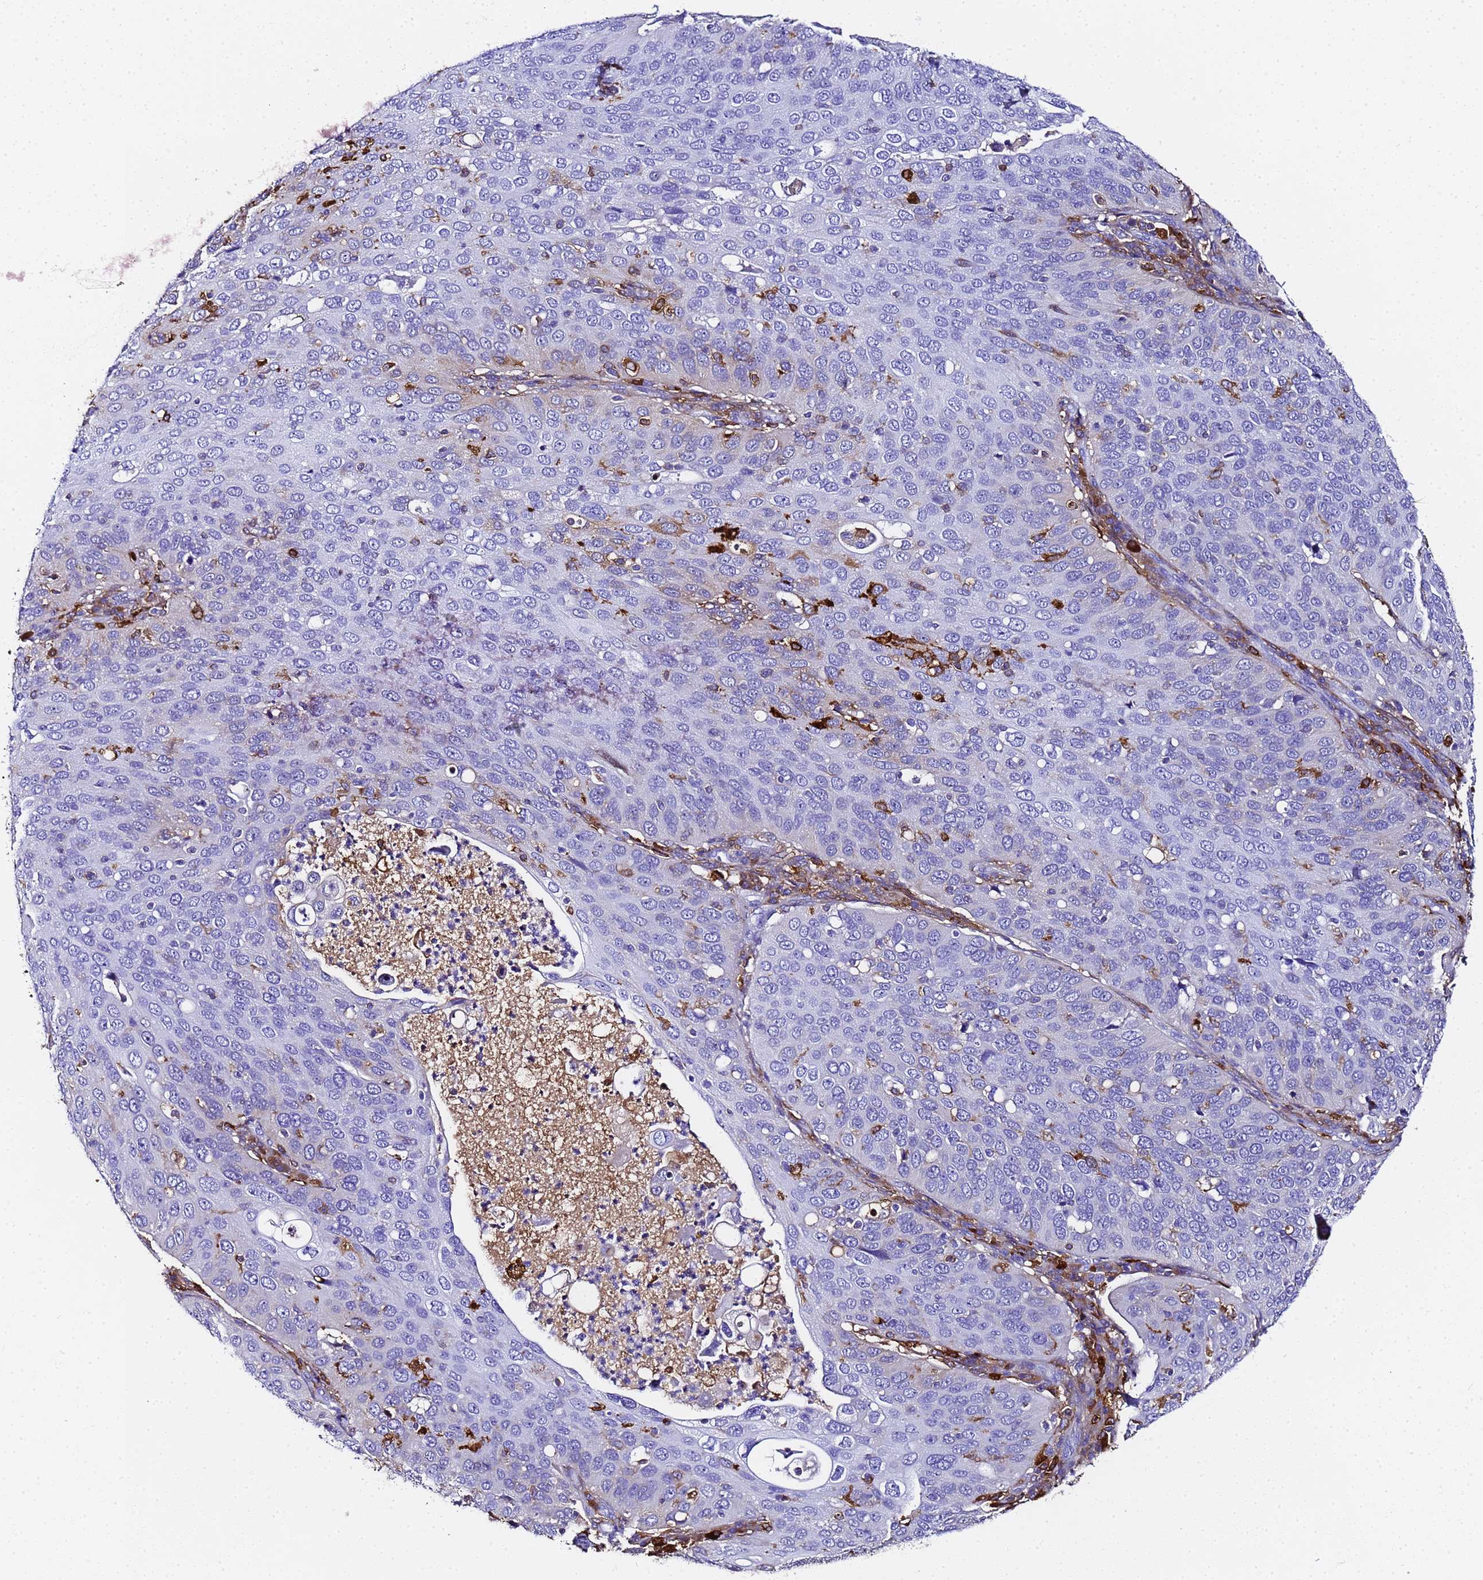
{"staining": {"intensity": "negative", "quantity": "none", "location": "none"}, "tissue": "cervical cancer", "cell_type": "Tumor cells", "image_type": "cancer", "snomed": [{"axis": "morphology", "description": "Squamous cell carcinoma, NOS"}, {"axis": "topography", "description": "Cervix"}], "caption": "Tumor cells show no significant expression in cervical squamous cell carcinoma.", "gene": "FTL", "patient": {"sex": "female", "age": 36}}